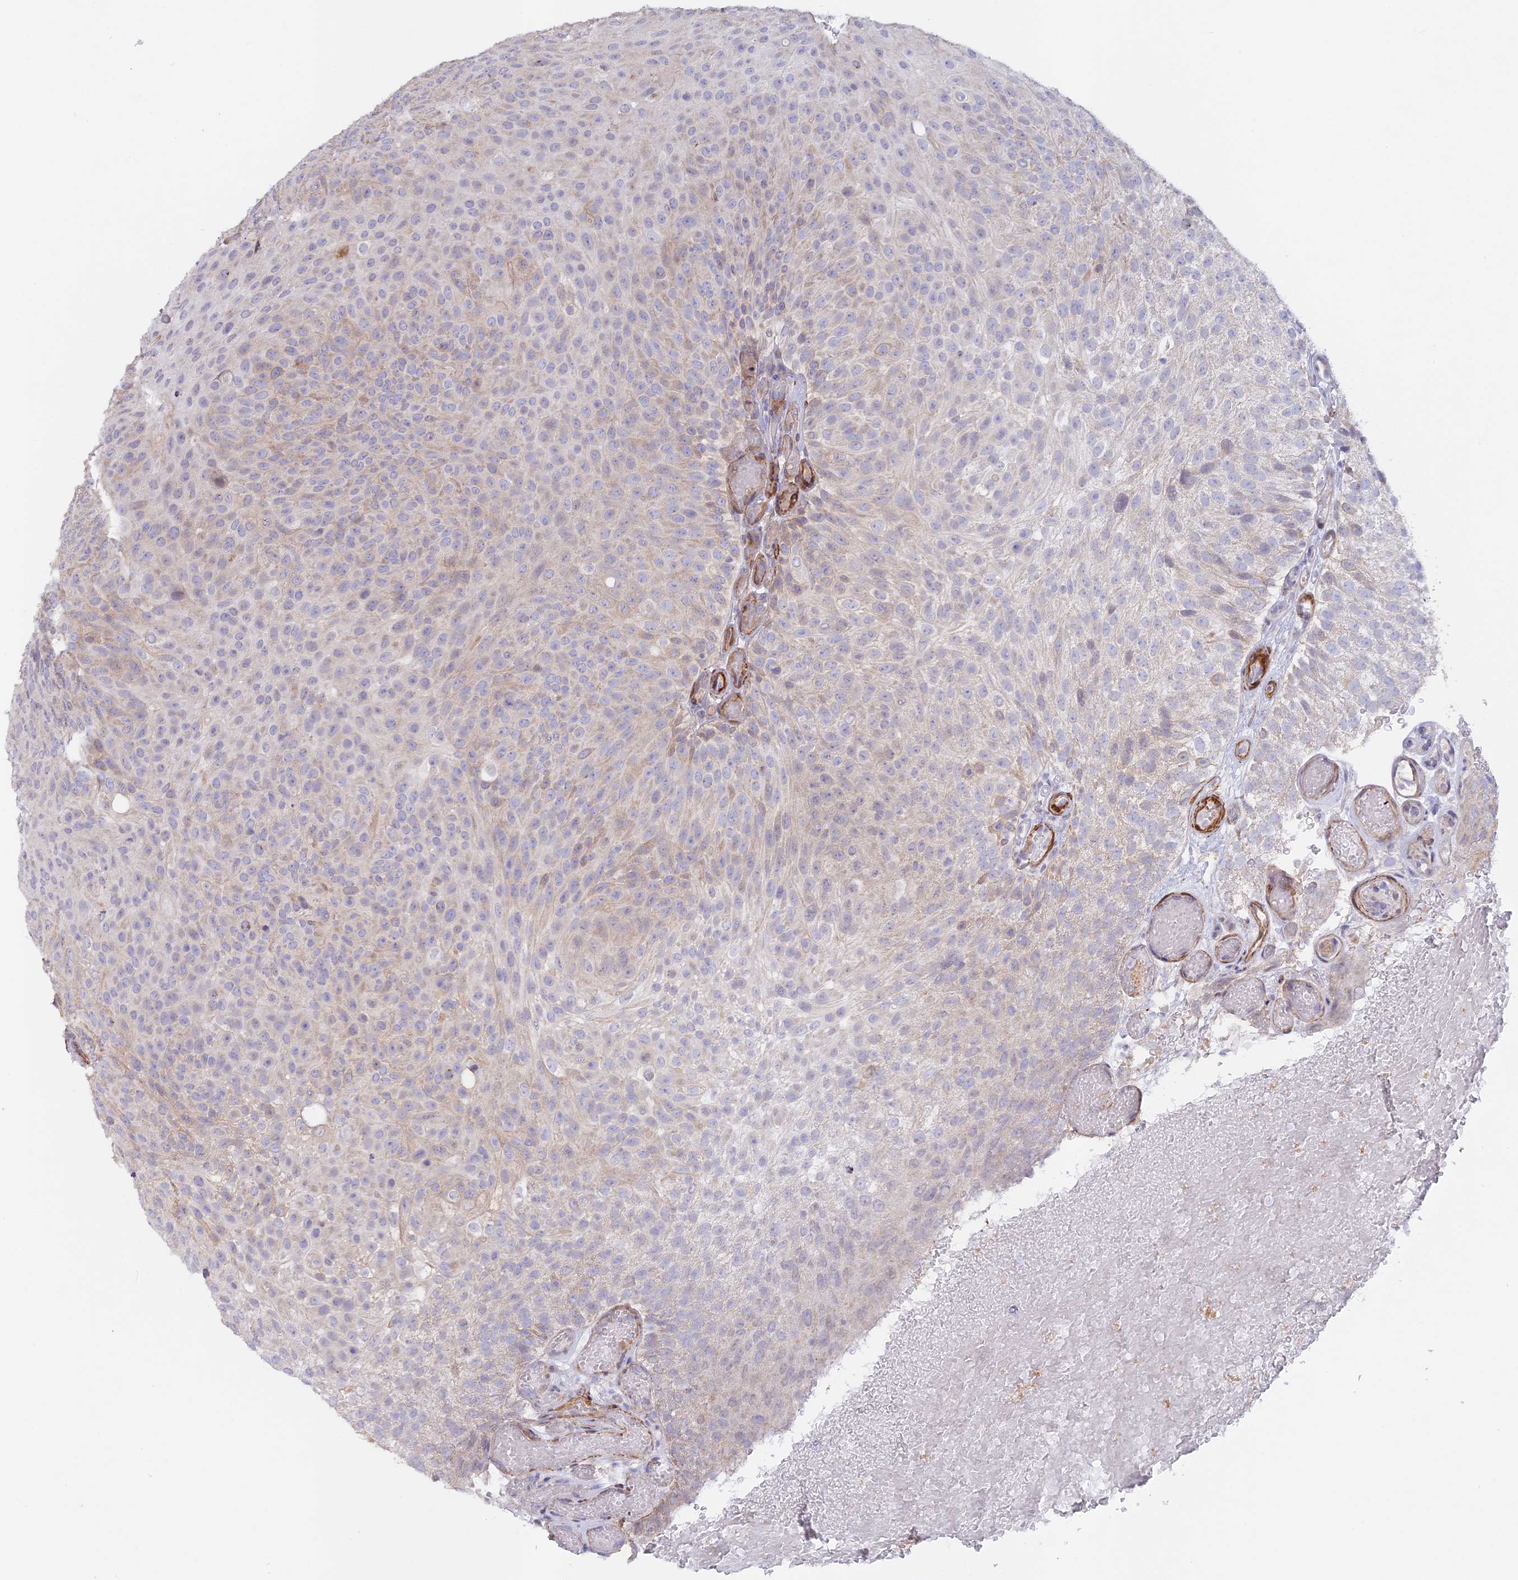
{"staining": {"intensity": "weak", "quantity": "25%-75%", "location": "cytoplasmic/membranous"}, "tissue": "urothelial cancer", "cell_type": "Tumor cells", "image_type": "cancer", "snomed": [{"axis": "morphology", "description": "Urothelial carcinoma, Low grade"}, {"axis": "topography", "description": "Urinary bladder"}], "caption": "This is an image of immunohistochemistry staining of urothelial carcinoma (low-grade), which shows weak staining in the cytoplasmic/membranous of tumor cells.", "gene": "CCDC154", "patient": {"sex": "male", "age": 78}}